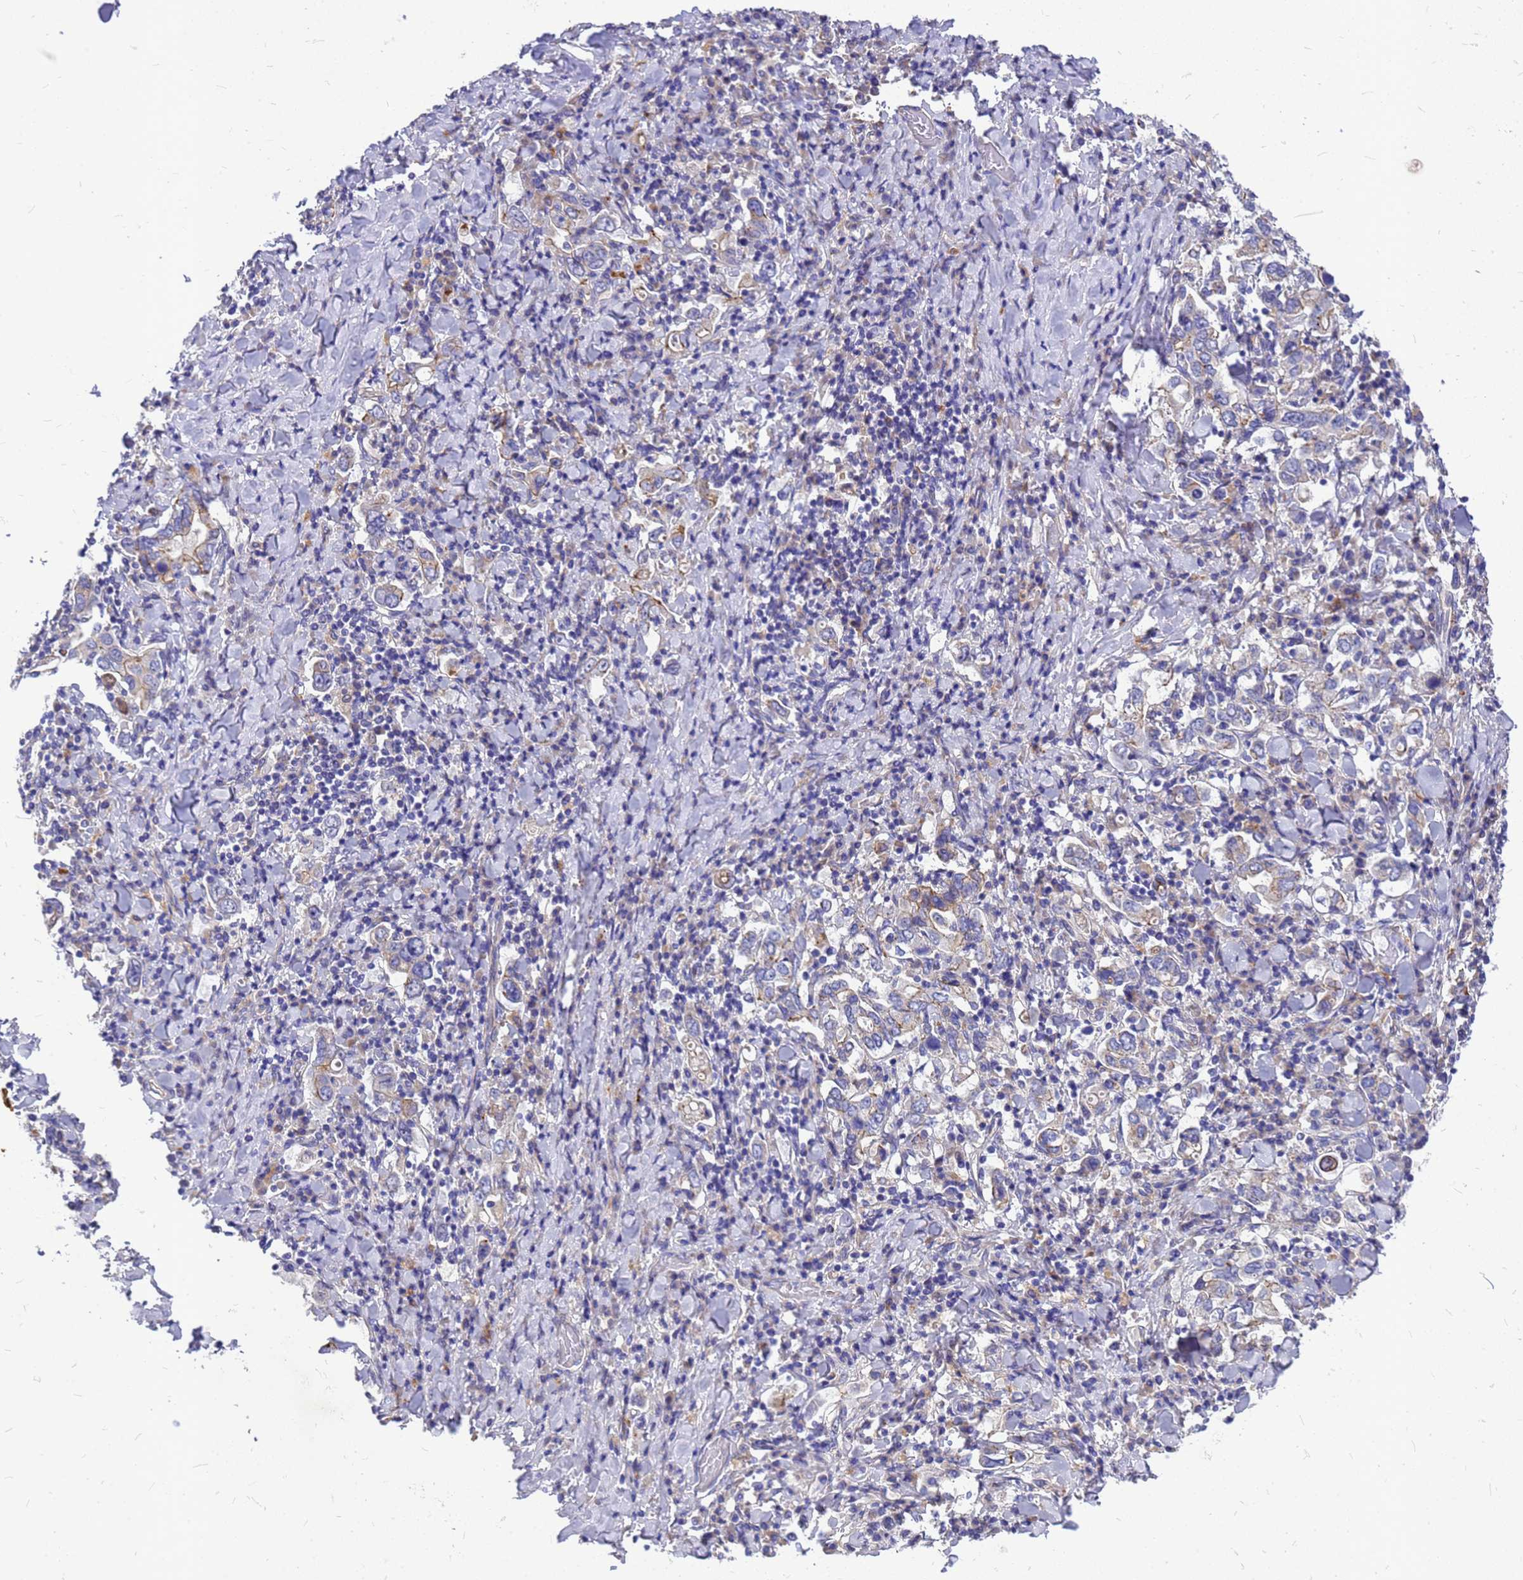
{"staining": {"intensity": "negative", "quantity": "none", "location": "none"}, "tissue": "stomach cancer", "cell_type": "Tumor cells", "image_type": "cancer", "snomed": [{"axis": "morphology", "description": "Adenocarcinoma, NOS"}, {"axis": "topography", "description": "Stomach, upper"}], "caption": "This is an IHC image of human stomach cancer (adenocarcinoma). There is no expression in tumor cells.", "gene": "FBXW5", "patient": {"sex": "male", "age": 62}}